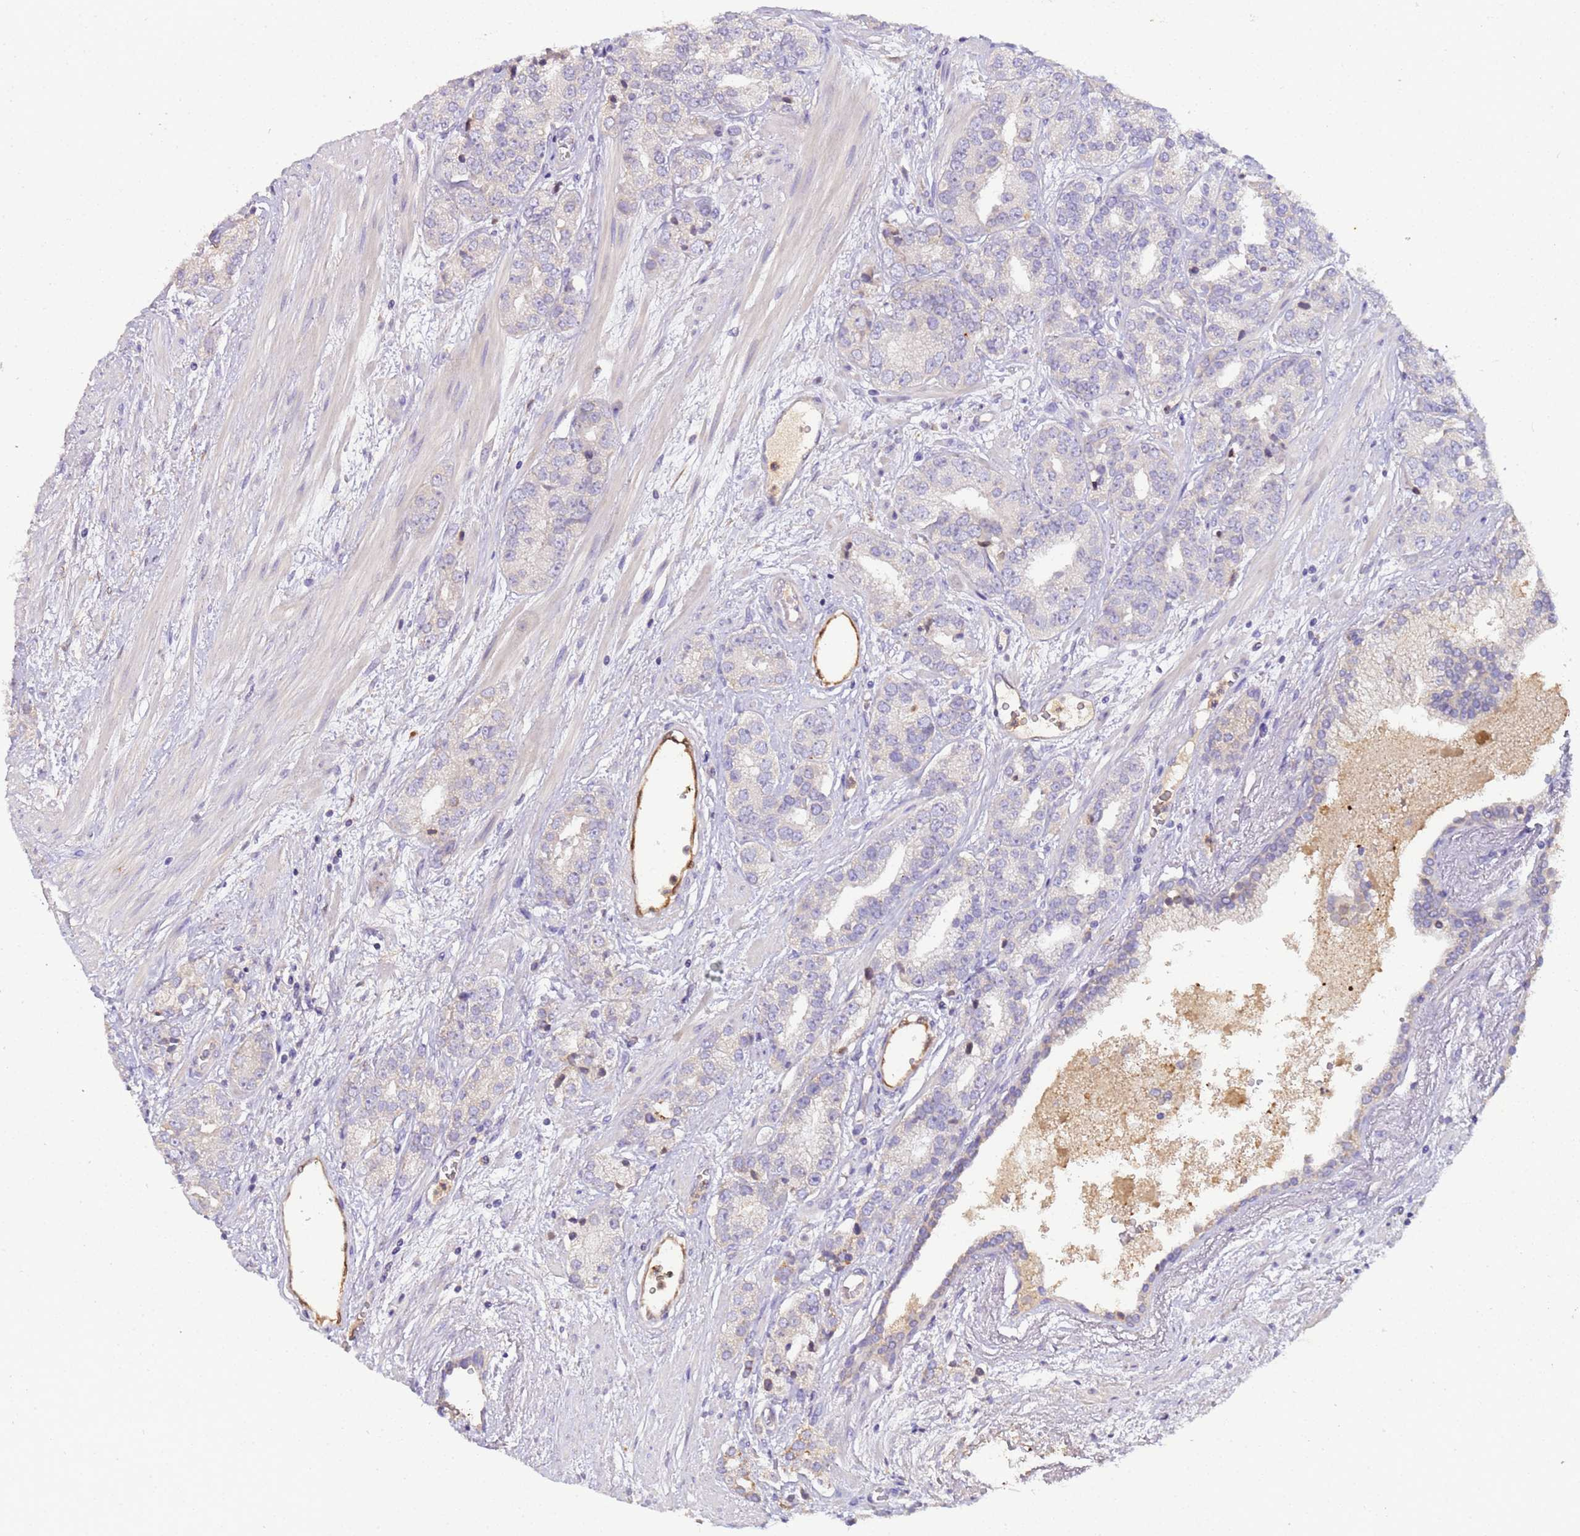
{"staining": {"intensity": "negative", "quantity": "none", "location": "none"}, "tissue": "prostate cancer", "cell_type": "Tumor cells", "image_type": "cancer", "snomed": [{"axis": "morphology", "description": "Adenocarcinoma, High grade"}, {"axis": "topography", "description": "Prostate"}], "caption": "High magnification brightfield microscopy of adenocarcinoma (high-grade) (prostate) stained with DAB (brown) and counterstained with hematoxylin (blue): tumor cells show no significant staining.", "gene": "PLCXD3", "patient": {"sex": "male", "age": 71}}